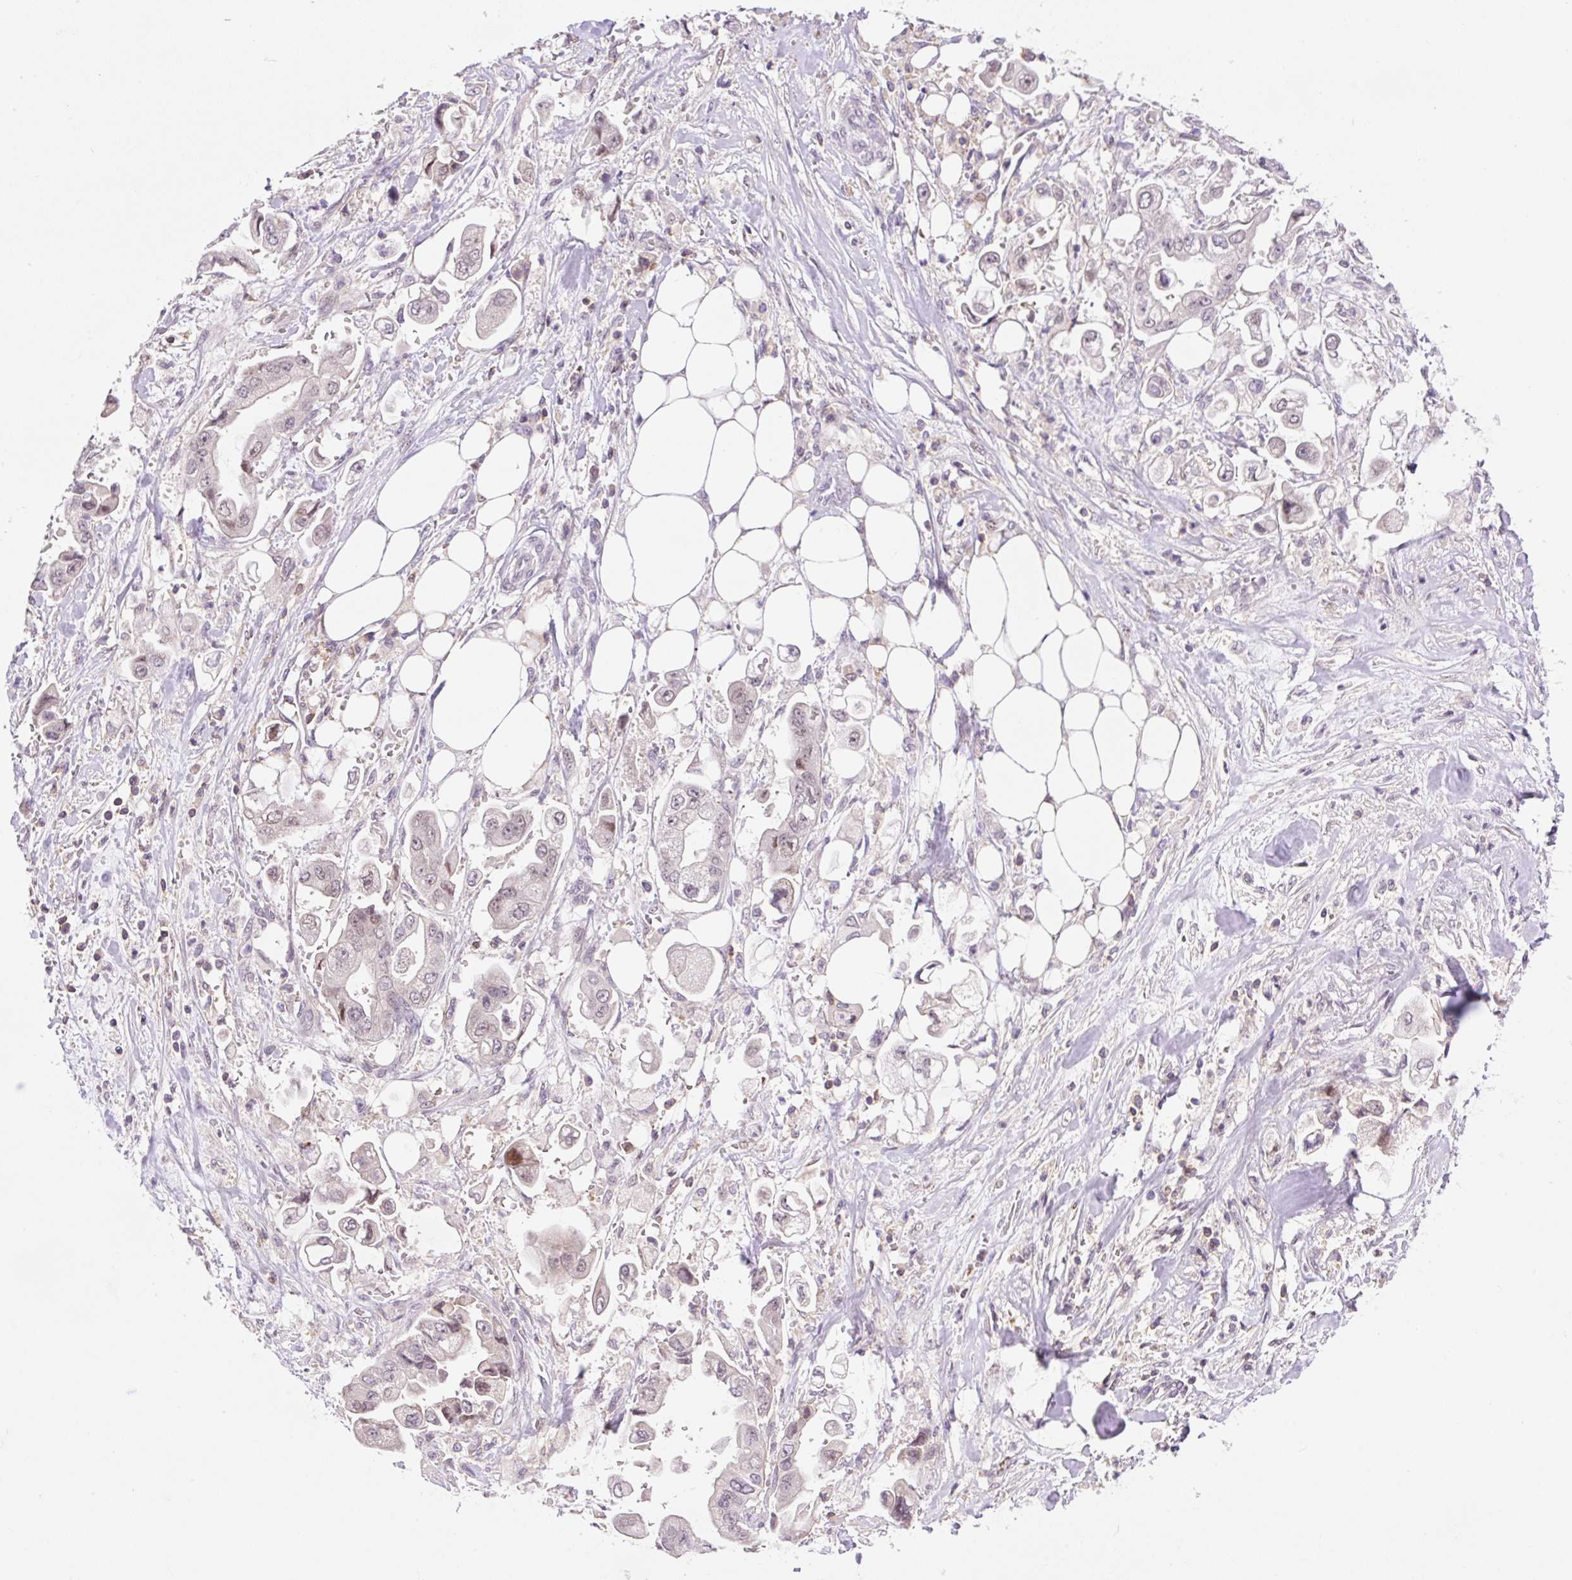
{"staining": {"intensity": "weak", "quantity": "<25%", "location": "nuclear"}, "tissue": "stomach cancer", "cell_type": "Tumor cells", "image_type": "cancer", "snomed": [{"axis": "morphology", "description": "Adenocarcinoma, NOS"}, {"axis": "topography", "description": "Stomach"}], "caption": "Adenocarcinoma (stomach) stained for a protein using IHC demonstrates no staining tumor cells.", "gene": "CARD11", "patient": {"sex": "male", "age": 62}}